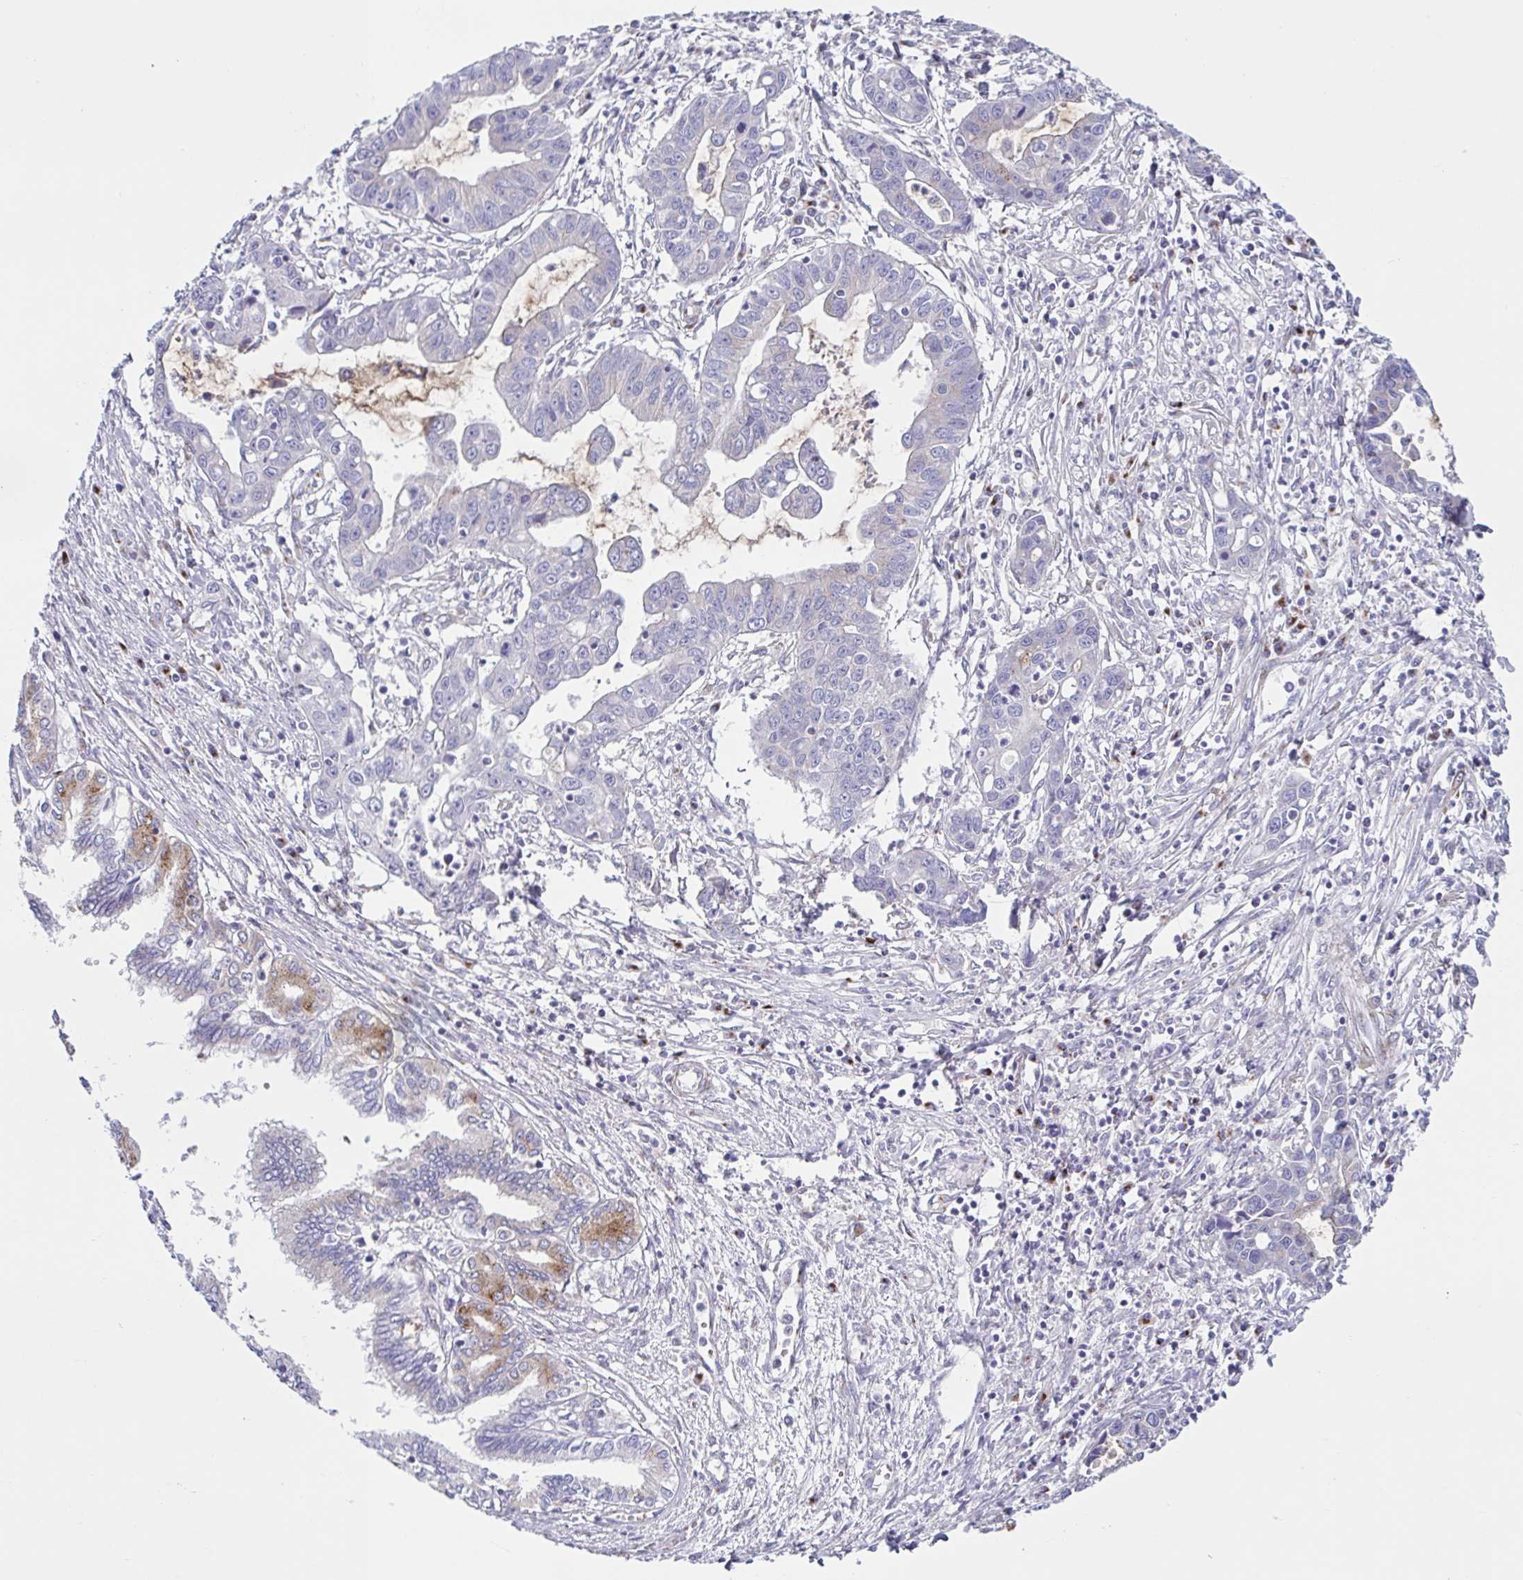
{"staining": {"intensity": "weak", "quantity": "<25%", "location": "cytoplasmic/membranous"}, "tissue": "liver cancer", "cell_type": "Tumor cells", "image_type": "cancer", "snomed": [{"axis": "morphology", "description": "Cholangiocarcinoma"}, {"axis": "topography", "description": "Liver"}], "caption": "A high-resolution micrograph shows immunohistochemistry staining of liver cancer (cholangiocarcinoma), which displays no significant positivity in tumor cells.", "gene": "COL17A1", "patient": {"sex": "male", "age": 58}}